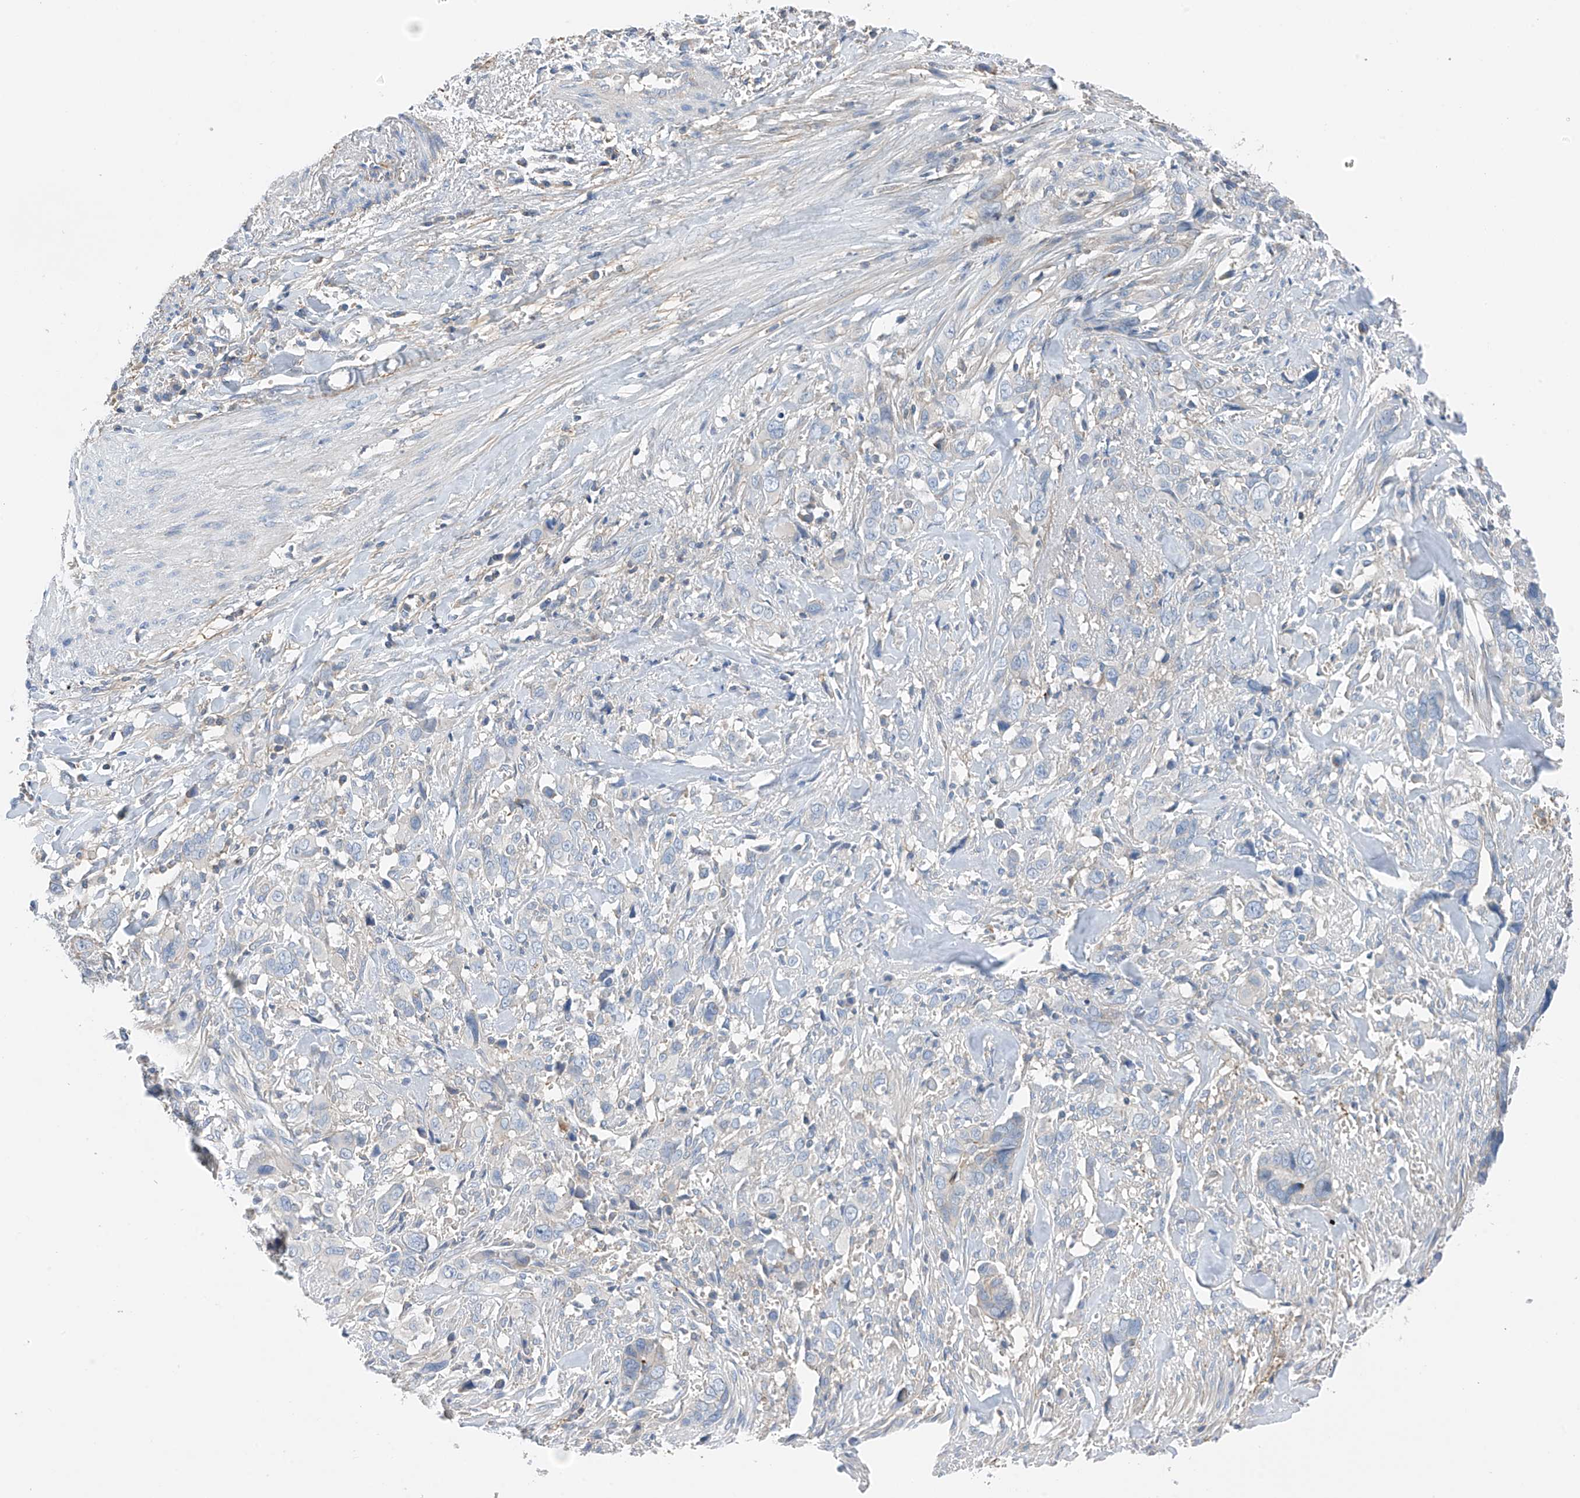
{"staining": {"intensity": "negative", "quantity": "none", "location": "none"}, "tissue": "liver cancer", "cell_type": "Tumor cells", "image_type": "cancer", "snomed": [{"axis": "morphology", "description": "Cholangiocarcinoma"}, {"axis": "topography", "description": "Liver"}], "caption": "Immunohistochemistry (IHC) image of neoplastic tissue: liver cancer stained with DAB (3,3'-diaminobenzidine) exhibits no significant protein positivity in tumor cells.", "gene": "NALCN", "patient": {"sex": "female", "age": 79}}